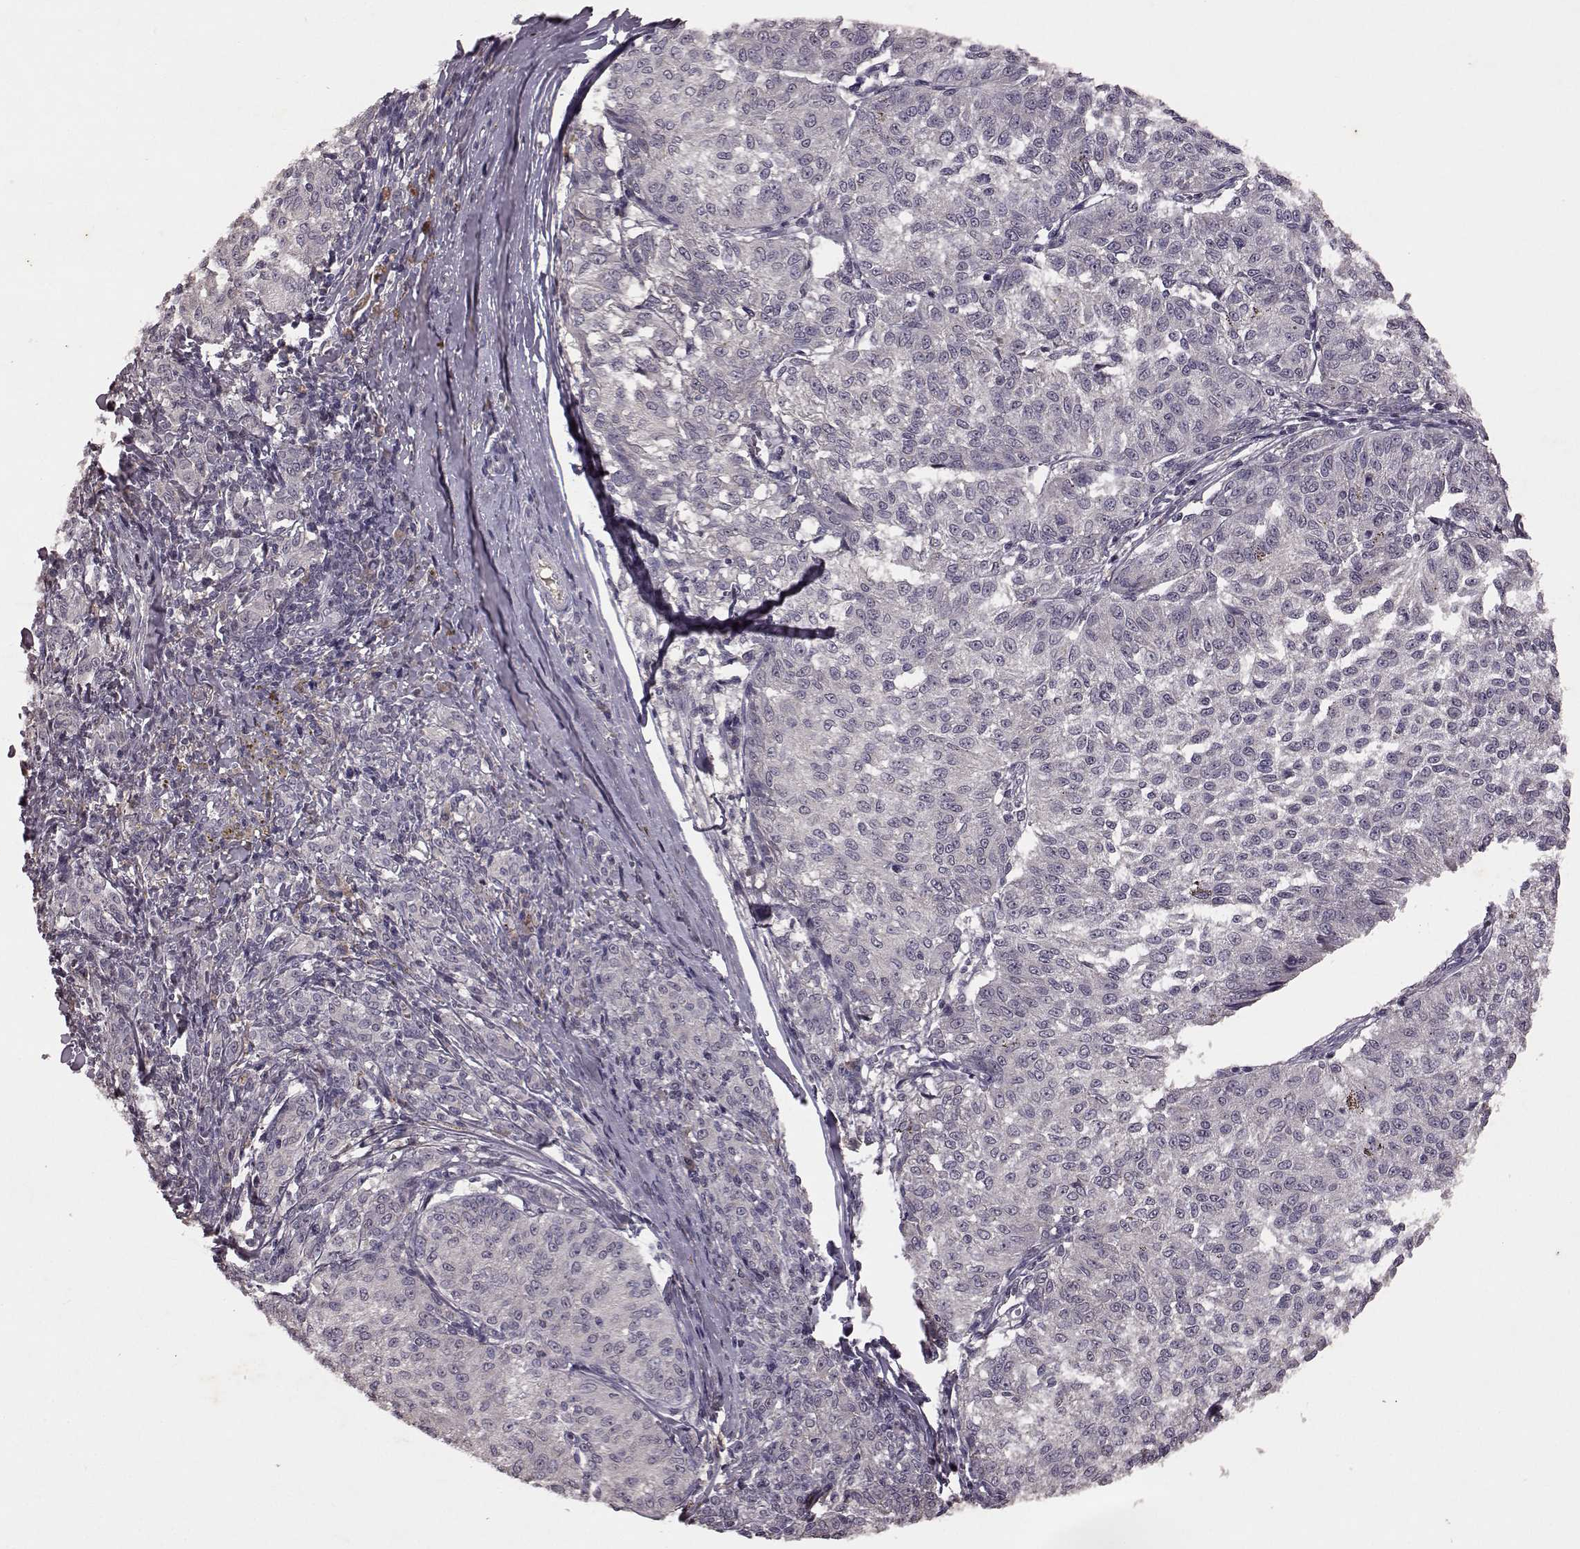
{"staining": {"intensity": "negative", "quantity": "none", "location": "none"}, "tissue": "melanoma", "cell_type": "Tumor cells", "image_type": "cancer", "snomed": [{"axis": "morphology", "description": "Malignant melanoma, NOS"}, {"axis": "topography", "description": "Skin"}], "caption": "Micrograph shows no protein staining in tumor cells of melanoma tissue.", "gene": "FRRS1L", "patient": {"sex": "female", "age": 72}}